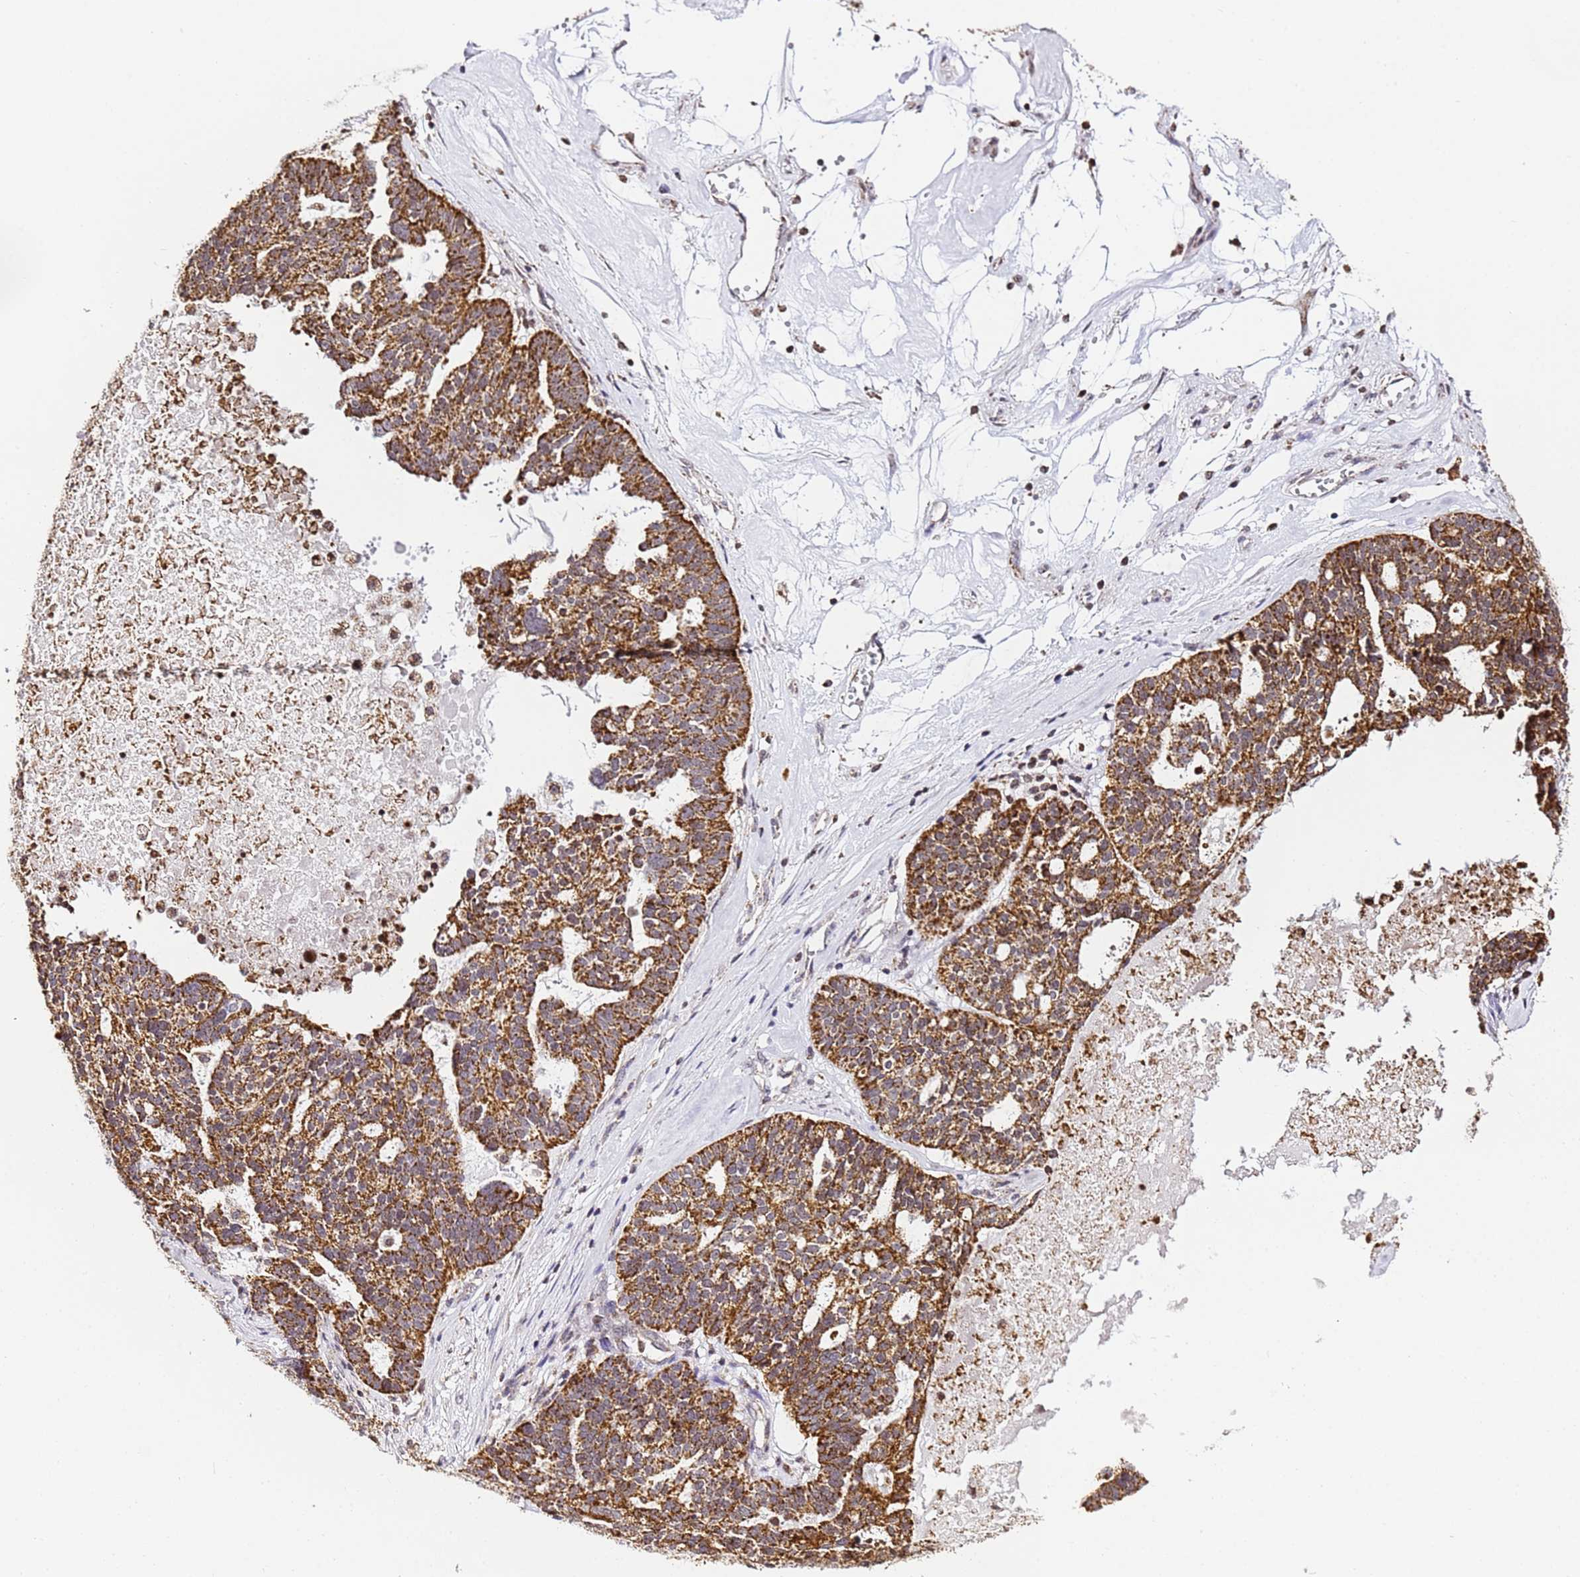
{"staining": {"intensity": "strong", "quantity": ">75%", "location": "cytoplasmic/membranous"}, "tissue": "ovarian cancer", "cell_type": "Tumor cells", "image_type": "cancer", "snomed": [{"axis": "morphology", "description": "Cystadenocarcinoma, serous, NOS"}, {"axis": "topography", "description": "Ovary"}], "caption": "Ovarian cancer (serous cystadenocarcinoma) was stained to show a protein in brown. There is high levels of strong cytoplasmic/membranous expression in approximately >75% of tumor cells. (Brightfield microscopy of DAB IHC at high magnification).", "gene": "HSPE1", "patient": {"sex": "female", "age": 59}}